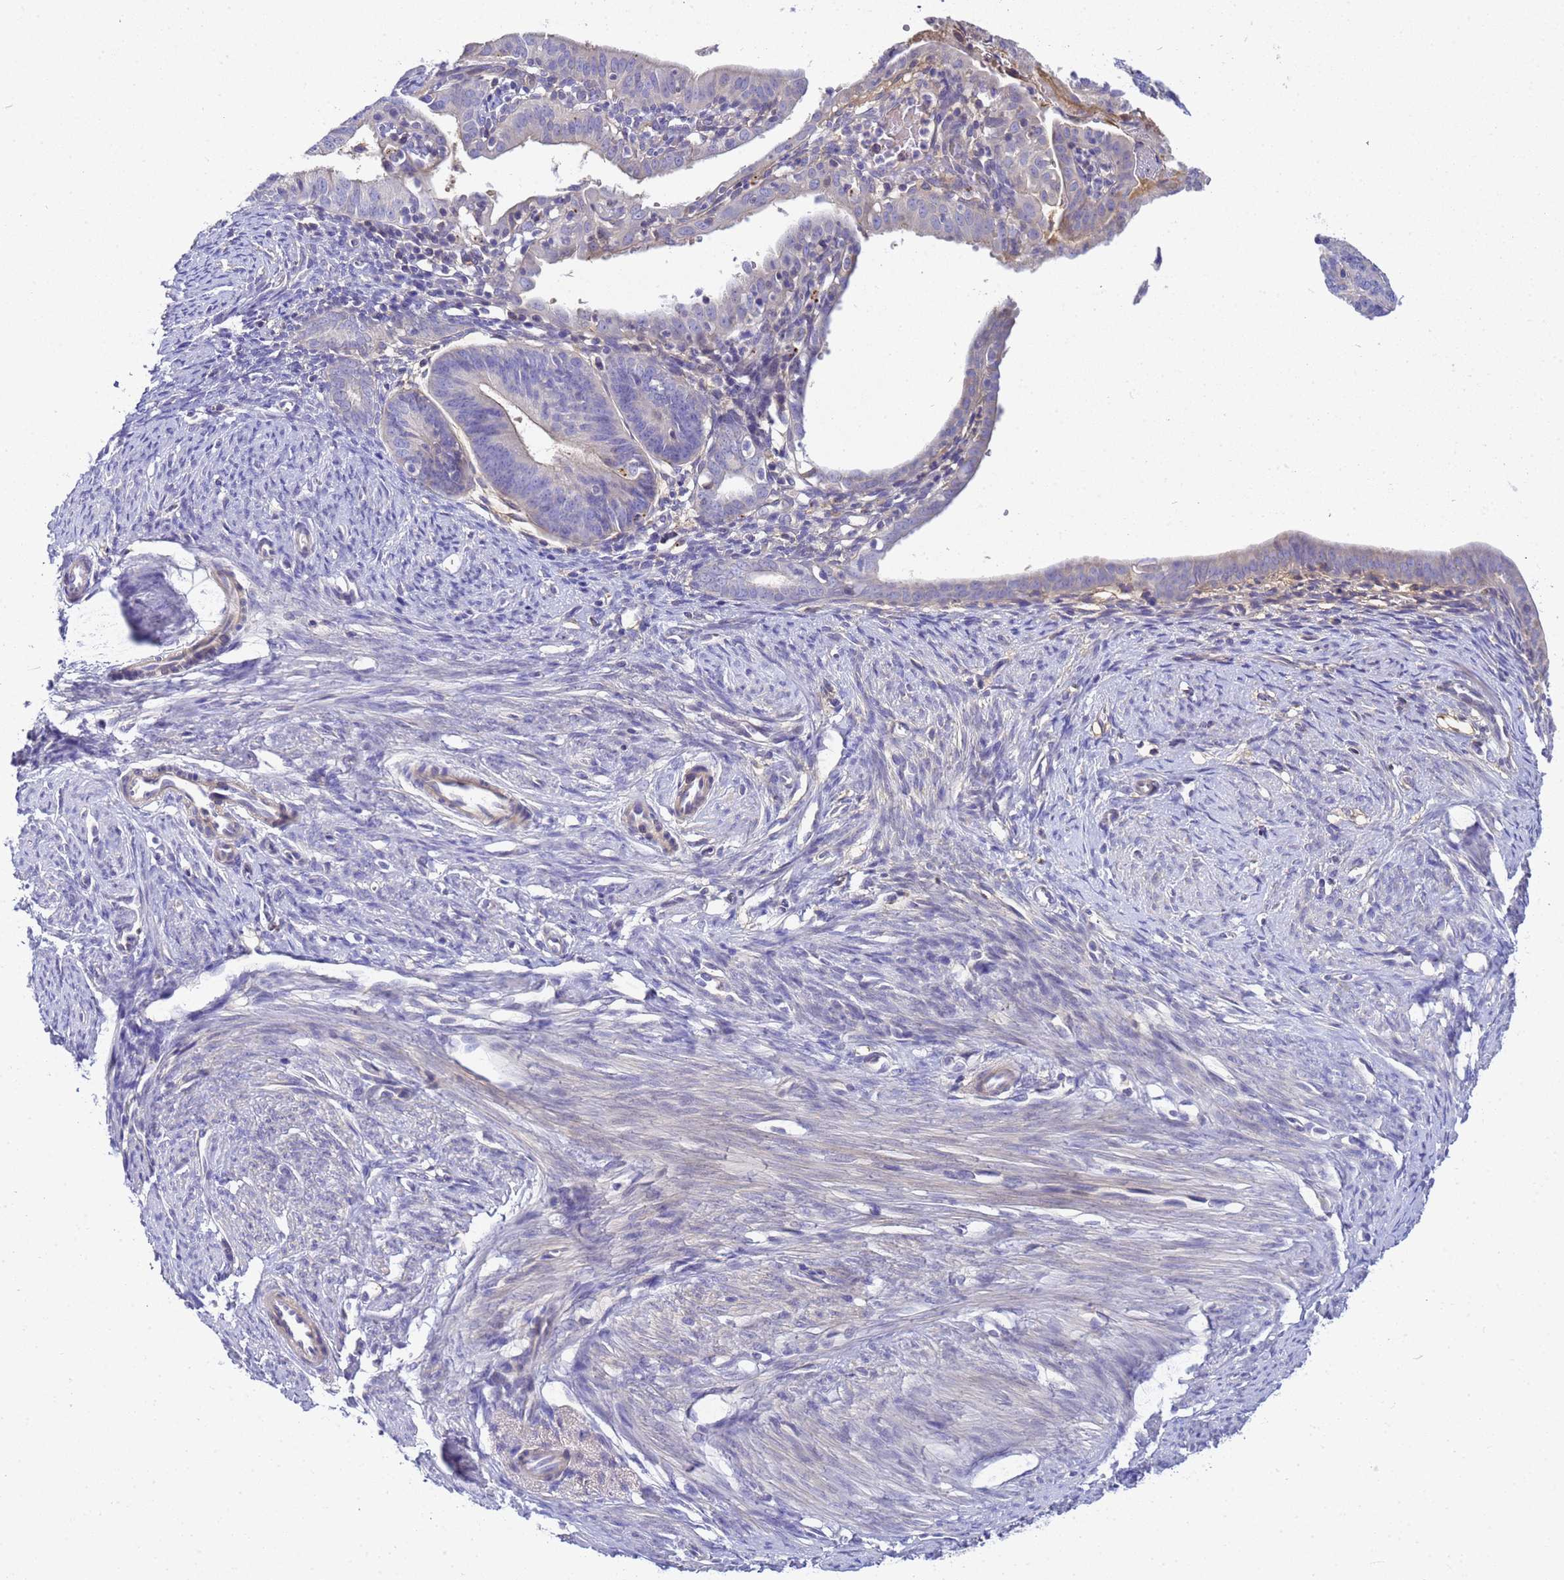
{"staining": {"intensity": "negative", "quantity": "none", "location": "none"}, "tissue": "endometrial cancer", "cell_type": "Tumor cells", "image_type": "cancer", "snomed": [{"axis": "morphology", "description": "Adenocarcinoma, NOS"}, {"axis": "topography", "description": "Endometrium"}], "caption": "The immunohistochemistry (IHC) image has no significant staining in tumor cells of adenocarcinoma (endometrial) tissue. (Brightfield microscopy of DAB (3,3'-diaminobenzidine) immunohistochemistry at high magnification).", "gene": "TBCD", "patient": {"sex": "female", "age": 51}}